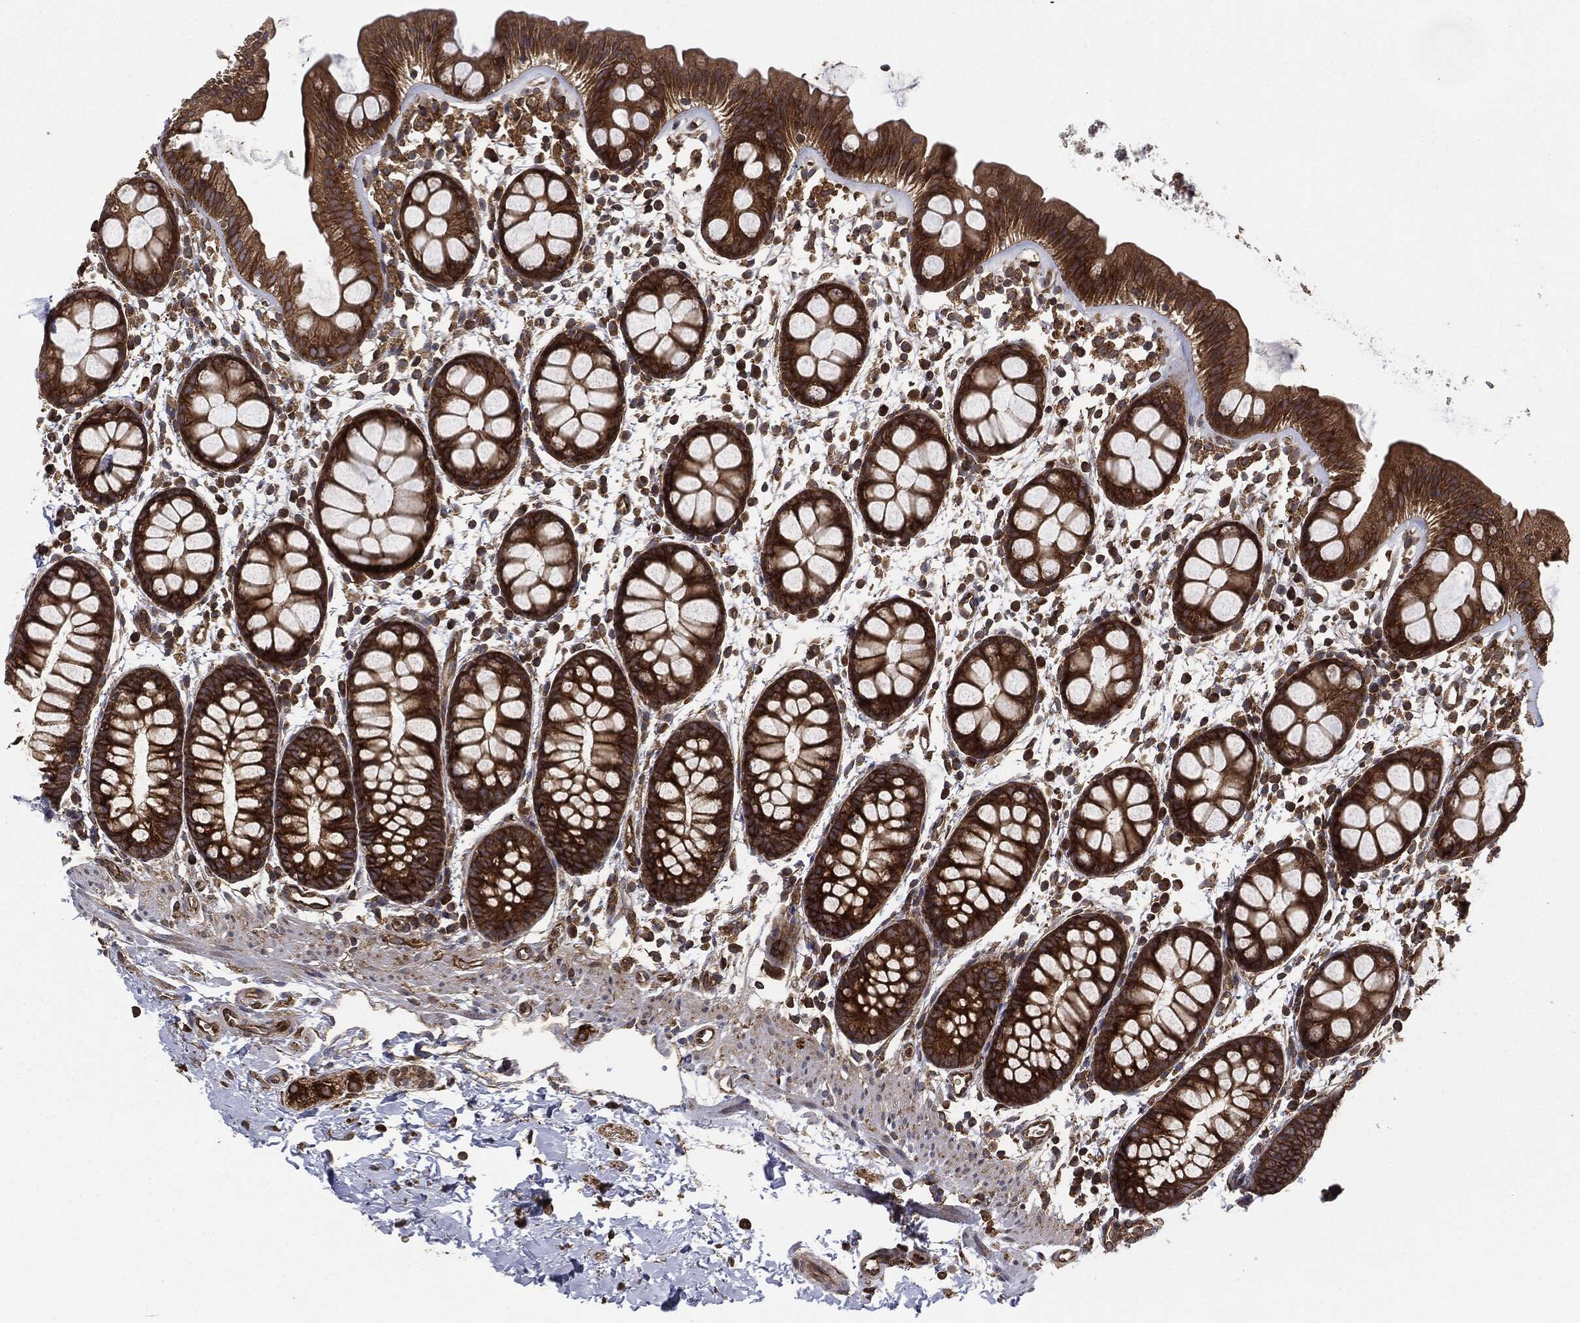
{"staining": {"intensity": "strong", "quantity": ">75%", "location": "cytoplasmic/membranous"}, "tissue": "rectum", "cell_type": "Glandular cells", "image_type": "normal", "snomed": [{"axis": "morphology", "description": "Normal tissue, NOS"}, {"axis": "topography", "description": "Rectum"}], "caption": "Immunohistochemical staining of normal human rectum exhibits >75% levels of strong cytoplasmic/membranous protein expression in about >75% of glandular cells.", "gene": "EIF2AK2", "patient": {"sex": "male", "age": 57}}